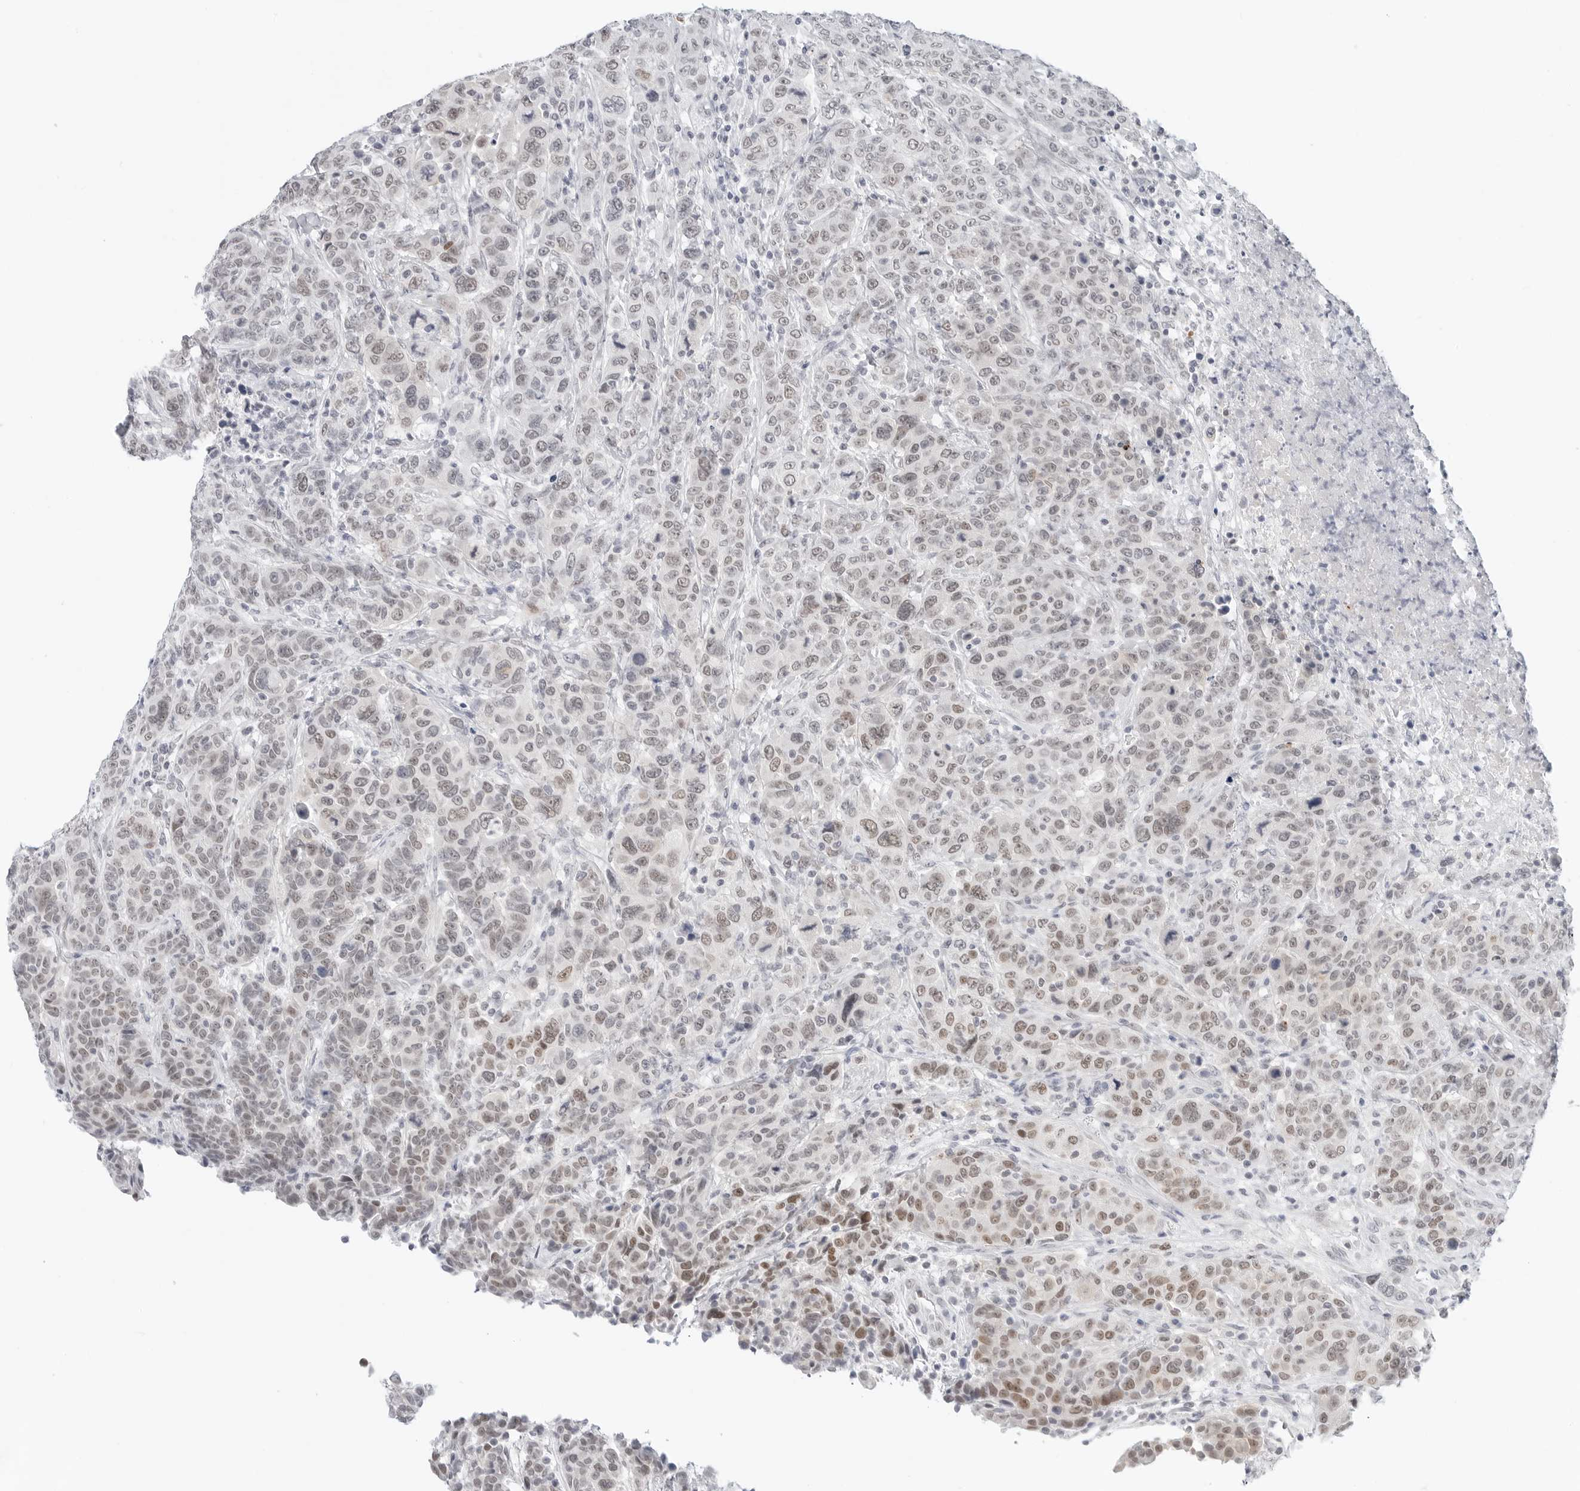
{"staining": {"intensity": "moderate", "quantity": "<25%", "location": "nuclear"}, "tissue": "breast cancer", "cell_type": "Tumor cells", "image_type": "cancer", "snomed": [{"axis": "morphology", "description": "Duct carcinoma"}, {"axis": "topography", "description": "Breast"}], "caption": "Tumor cells demonstrate low levels of moderate nuclear expression in about <25% of cells in human breast cancer.", "gene": "TSEN2", "patient": {"sex": "female", "age": 37}}